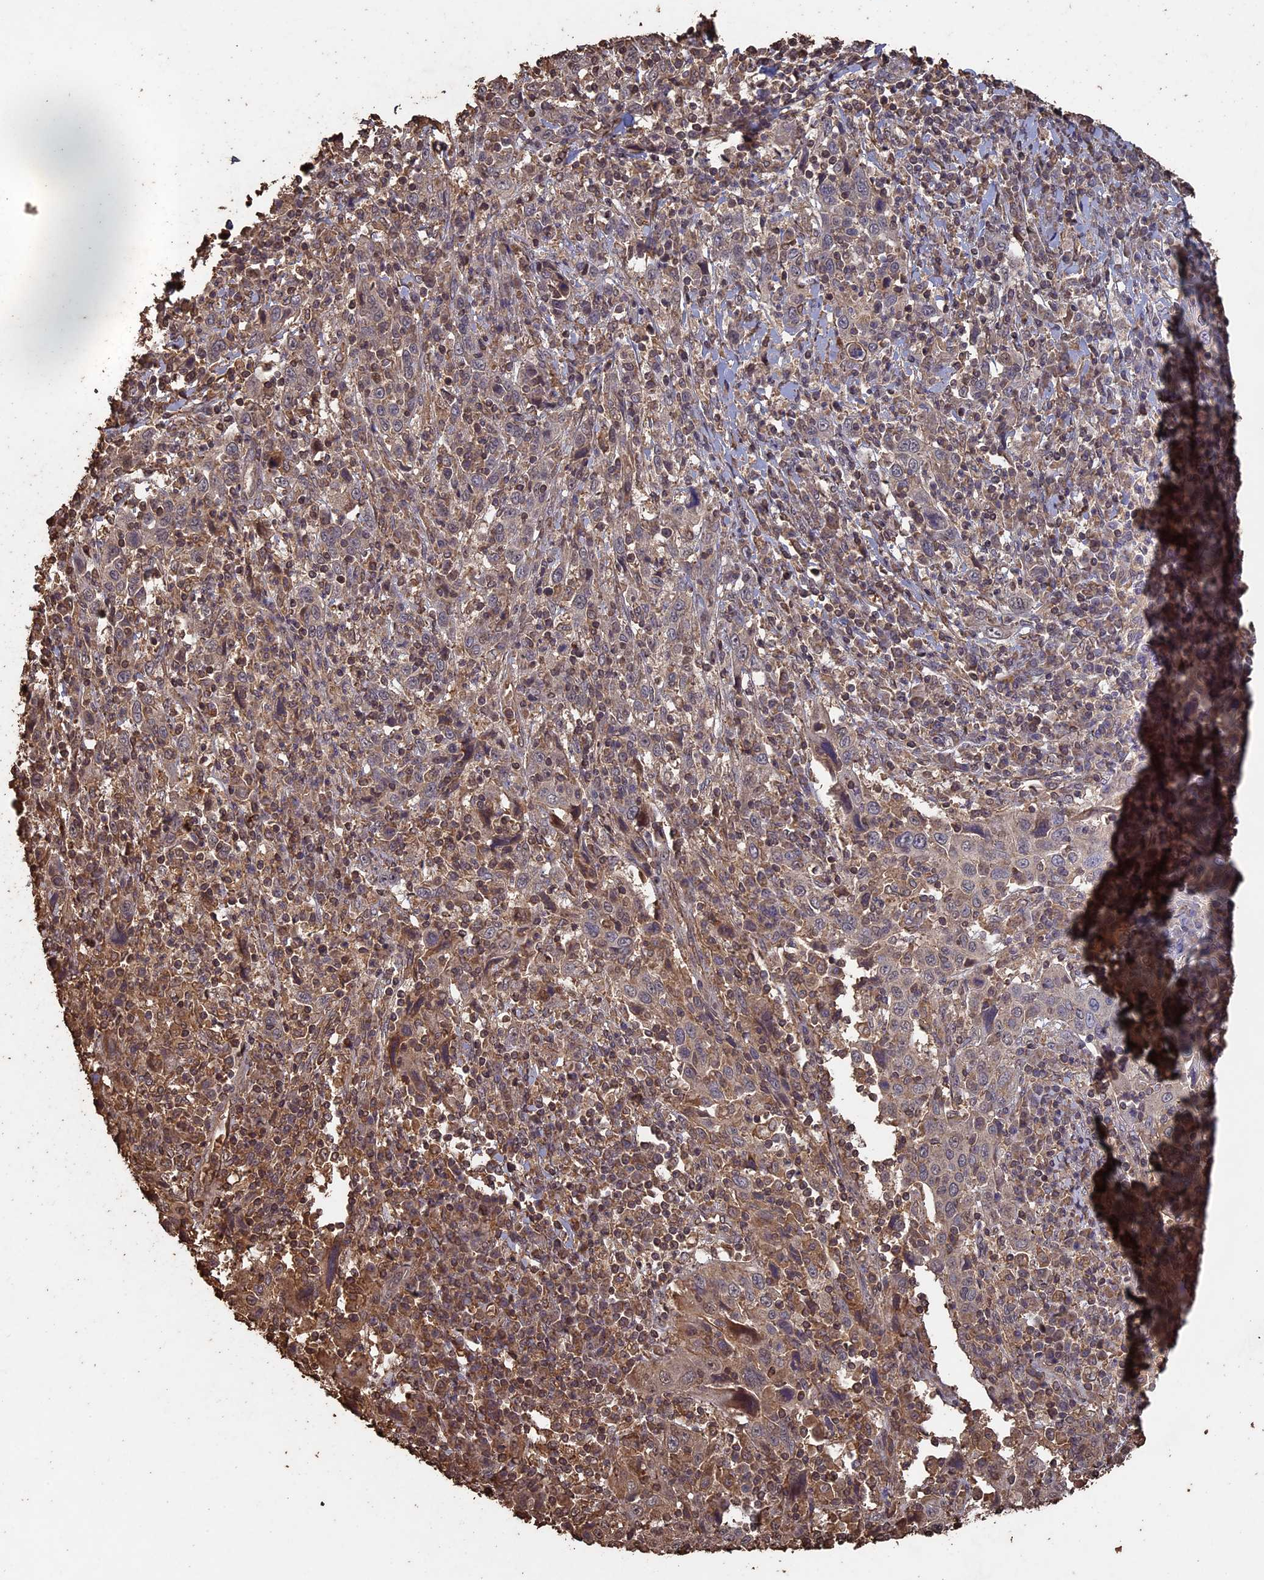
{"staining": {"intensity": "weak", "quantity": "25%-75%", "location": "cytoplasmic/membranous"}, "tissue": "cervical cancer", "cell_type": "Tumor cells", "image_type": "cancer", "snomed": [{"axis": "morphology", "description": "Squamous cell carcinoma, NOS"}, {"axis": "topography", "description": "Cervix"}], "caption": "Protein analysis of squamous cell carcinoma (cervical) tissue reveals weak cytoplasmic/membranous staining in approximately 25%-75% of tumor cells.", "gene": "HUNK", "patient": {"sex": "female", "age": 46}}